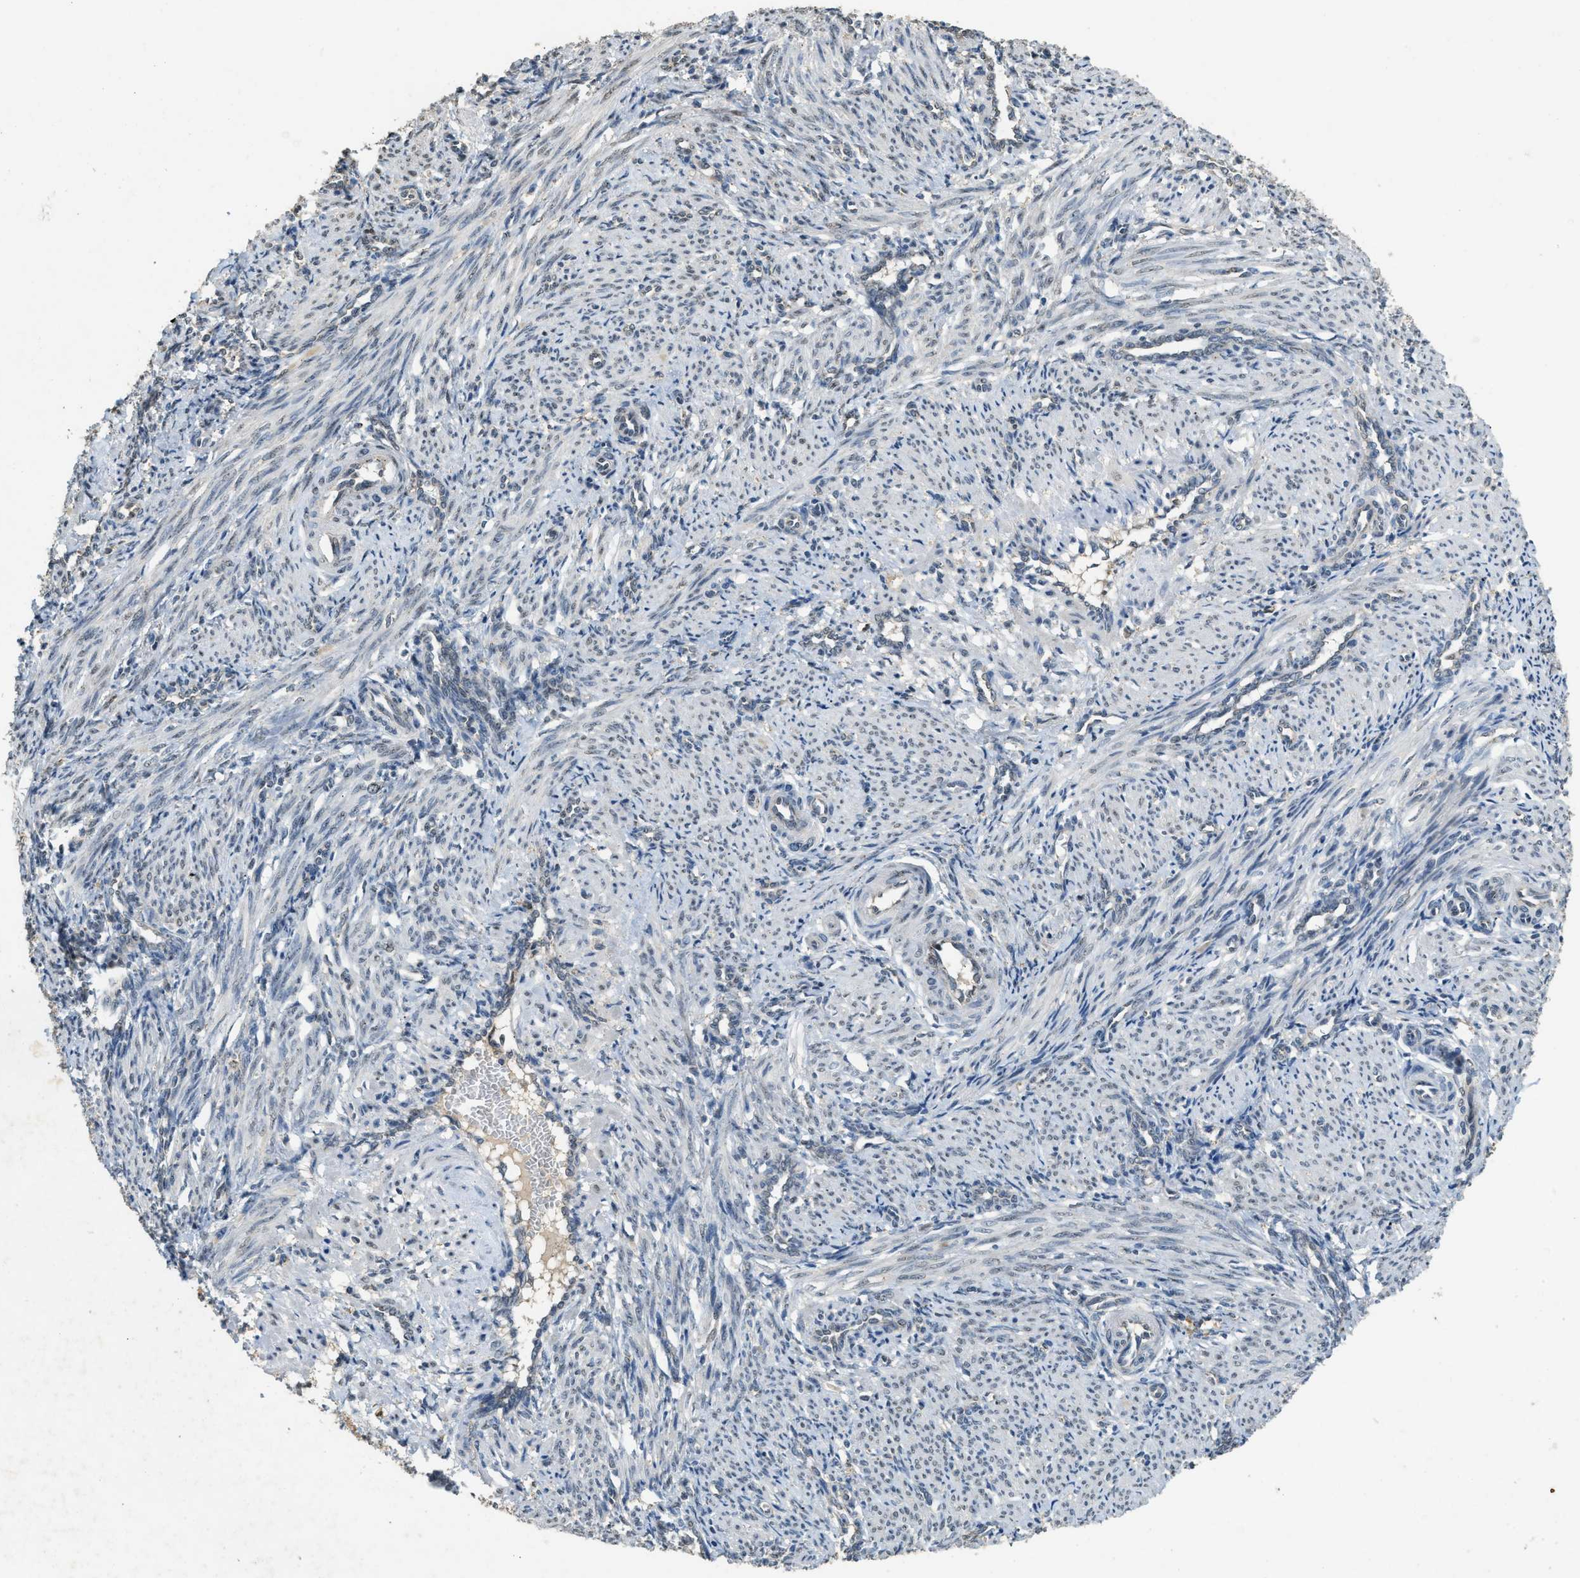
{"staining": {"intensity": "moderate", "quantity": "<25%", "location": "cytoplasmic/membranous"}, "tissue": "smooth muscle", "cell_type": "Smooth muscle cells", "image_type": "normal", "snomed": [{"axis": "morphology", "description": "Normal tissue, NOS"}, {"axis": "topography", "description": "Endometrium"}], "caption": "Human smooth muscle stained for a protein (brown) reveals moderate cytoplasmic/membranous positive staining in approximately <25% of smooth muscle cells.", "gene": "IPO7", "patient": {"sex": "female", "age": 33}}